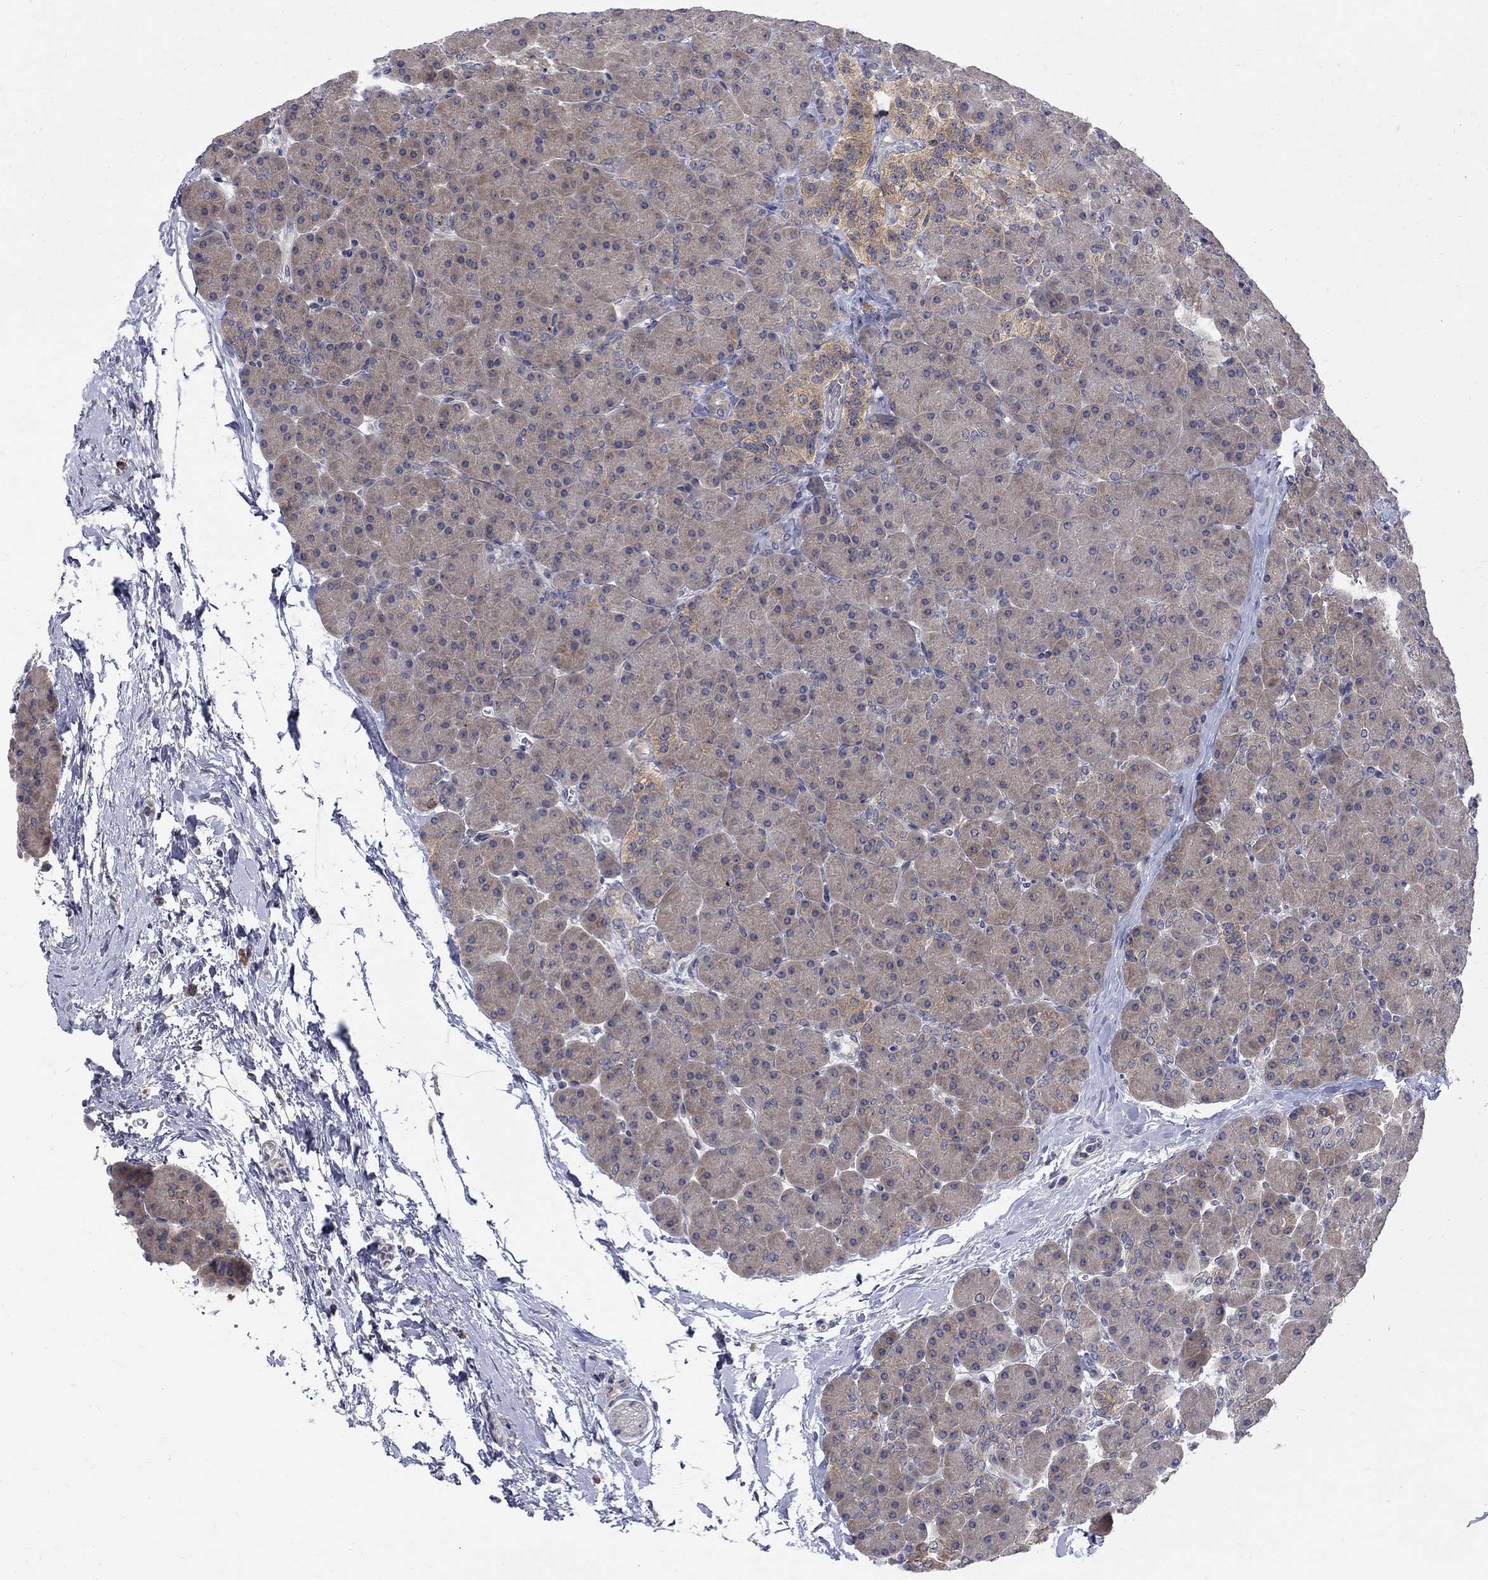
{"staining": {"intensity": "weak", "quantity": "<25%", "location": "cytoplasmic/membranous"}, "tissue": "pancreas", "cell_type": "Exocrine glandular cells", "image_type": "normal", "snomed": [{"axis": "morphology", "description": "Normal tissue, NOS"}, {"axis": "topography", "description": "Pancreas"}], "caption": "IHC of benign pancreas shows no staining in exocrine glandular cells.", "gene": "SH2B1", "patient": {"sex": "female", "age": 44}}